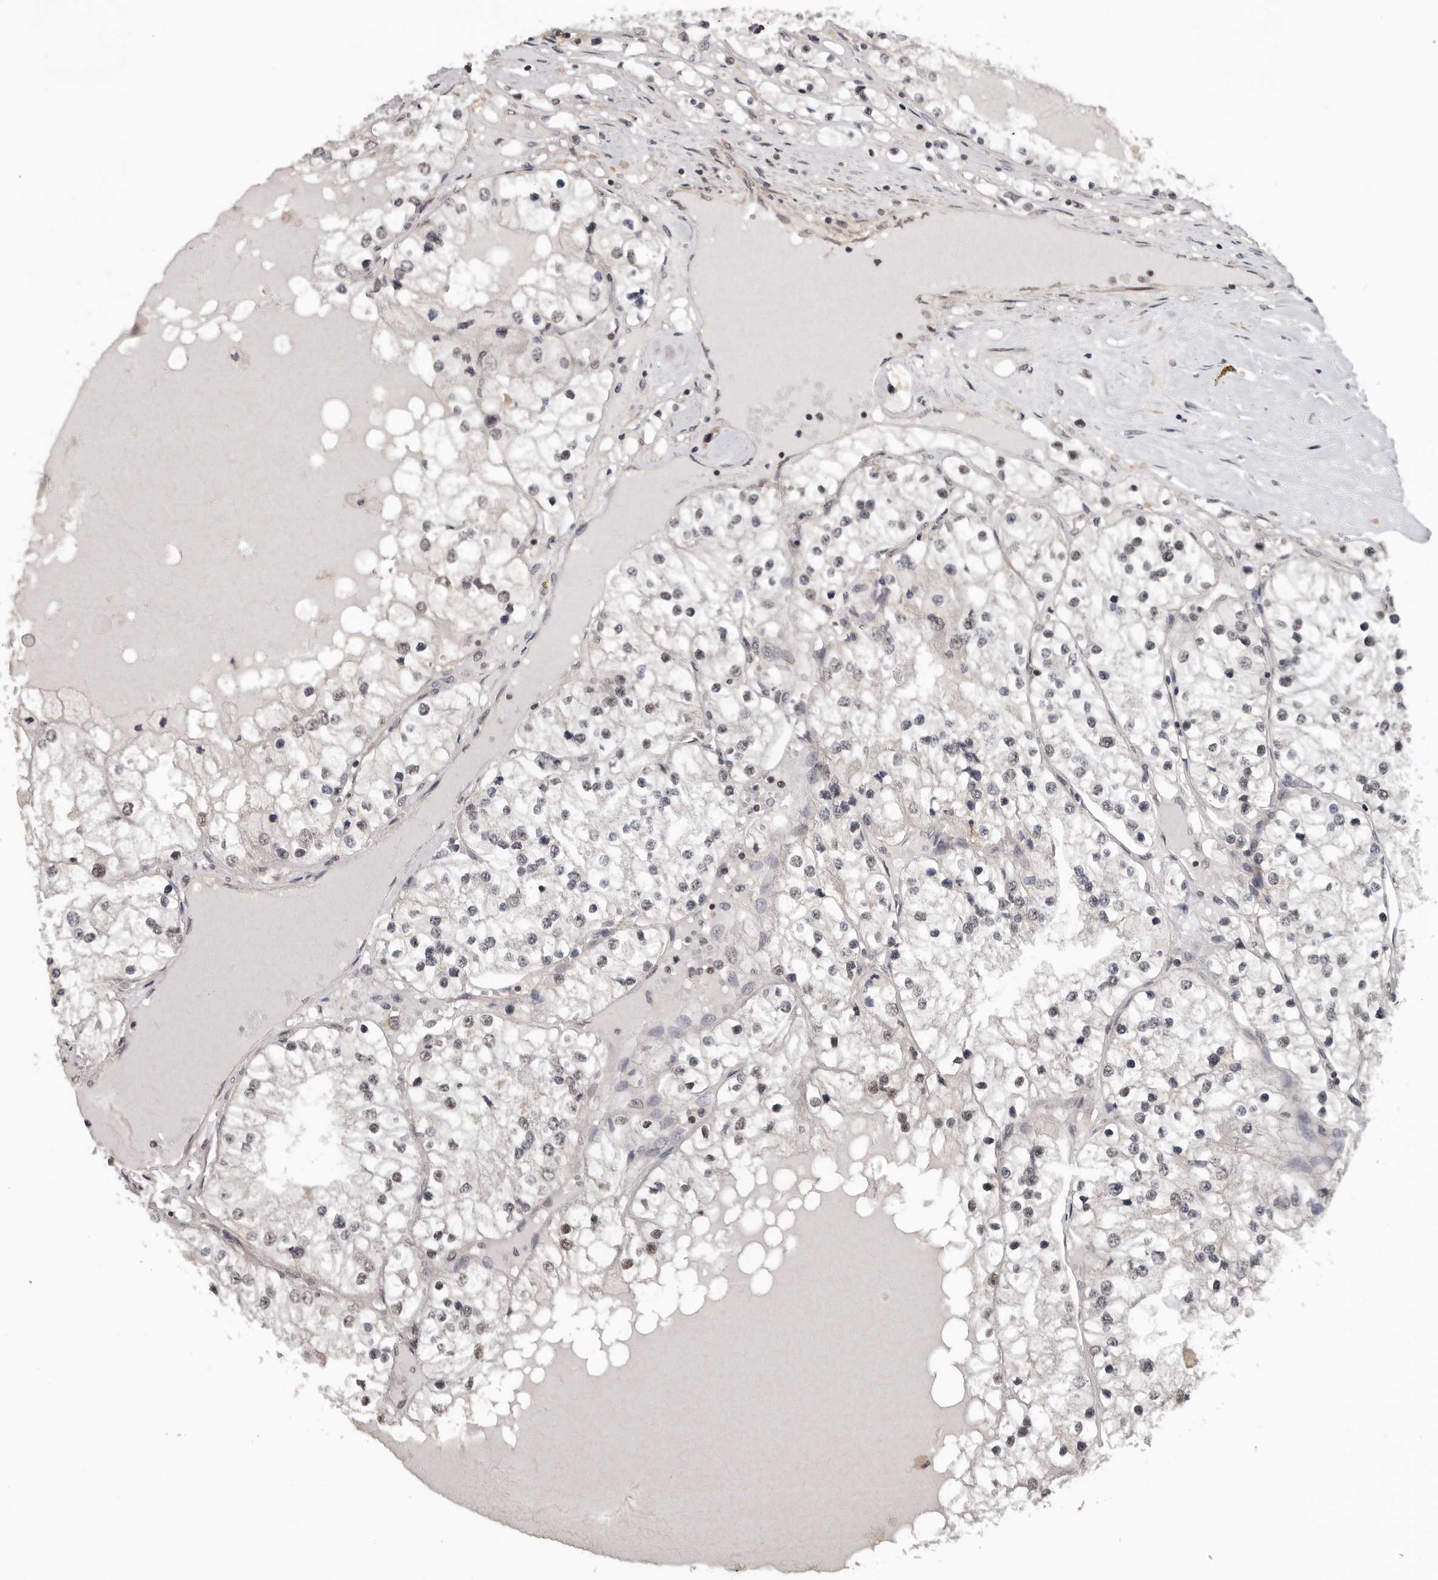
{"staining": {"intensity": "weak", "quantity": "<25%", "location": "nuclear"}, "tissue": "renal cancer", "cell_type": "Tumor cells", "image_type": "cancer", "snomed": [{"axis": "morphology", "description": "Adenocarcinoma, NOS"}, {"axis": "topography", "description": "Kidney"}], "caption": "The photomicrograph exhibits no significant positivity in tumor cells of renal adenocarcinoma.", "gene": "MOGAT2", "patient": {"sex": "male", "age": 68}}